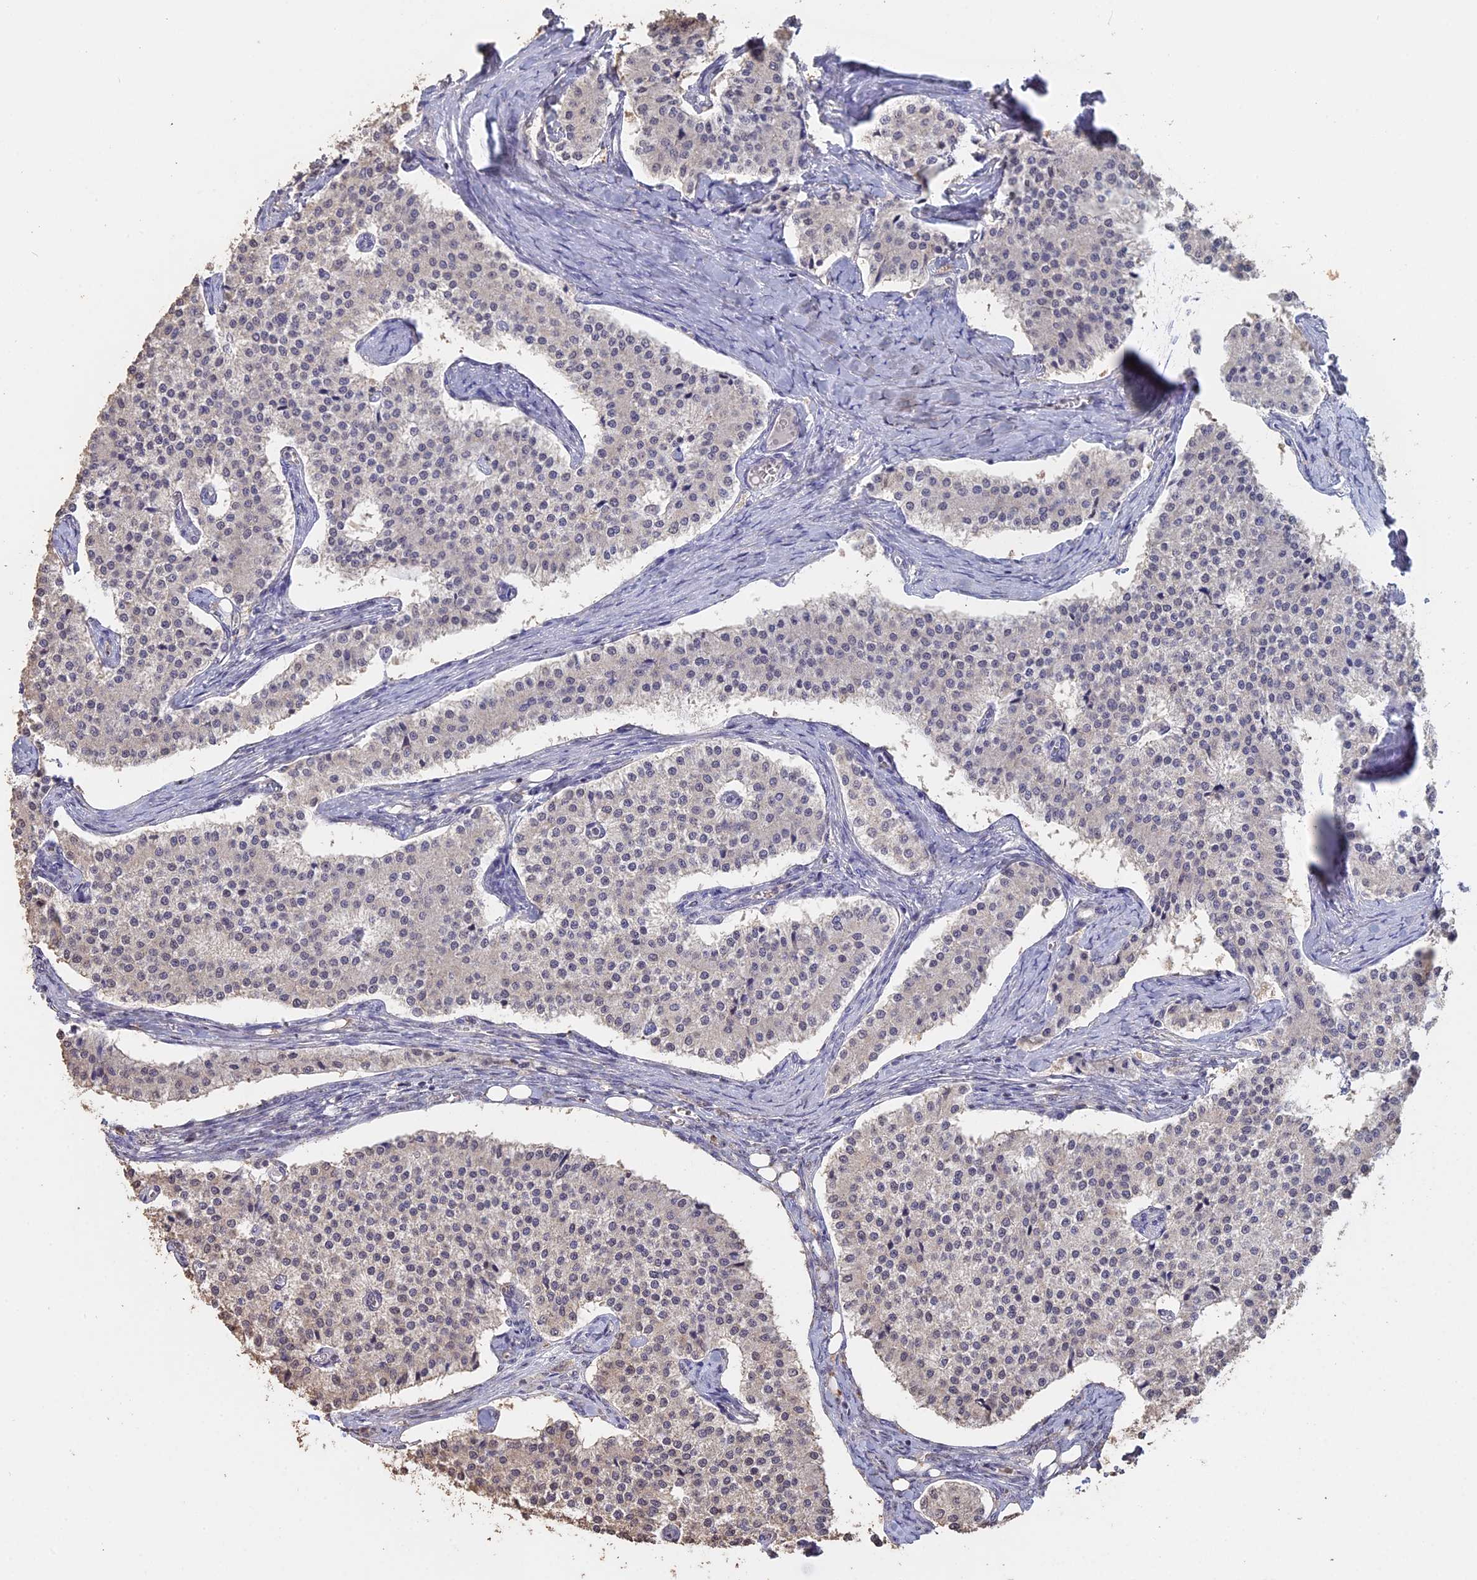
{"staining": {"intensity": "negative", "quantity": "none", "location": "none"}, "tissue": "carcinoid", "cell_type": "Tumor cells", "image_type": "cancer", "snomed": [{"axis": "morphology", "description": "Carcinoid, malignant, NOS"}, {"axis": "topography", "description": "Colon"}], "caption": "IHC of carcinoid (malignant) displays no expression in tumor cells.", "gene": "PSMC6", "patient": {"sex": "female", "age": 52}}